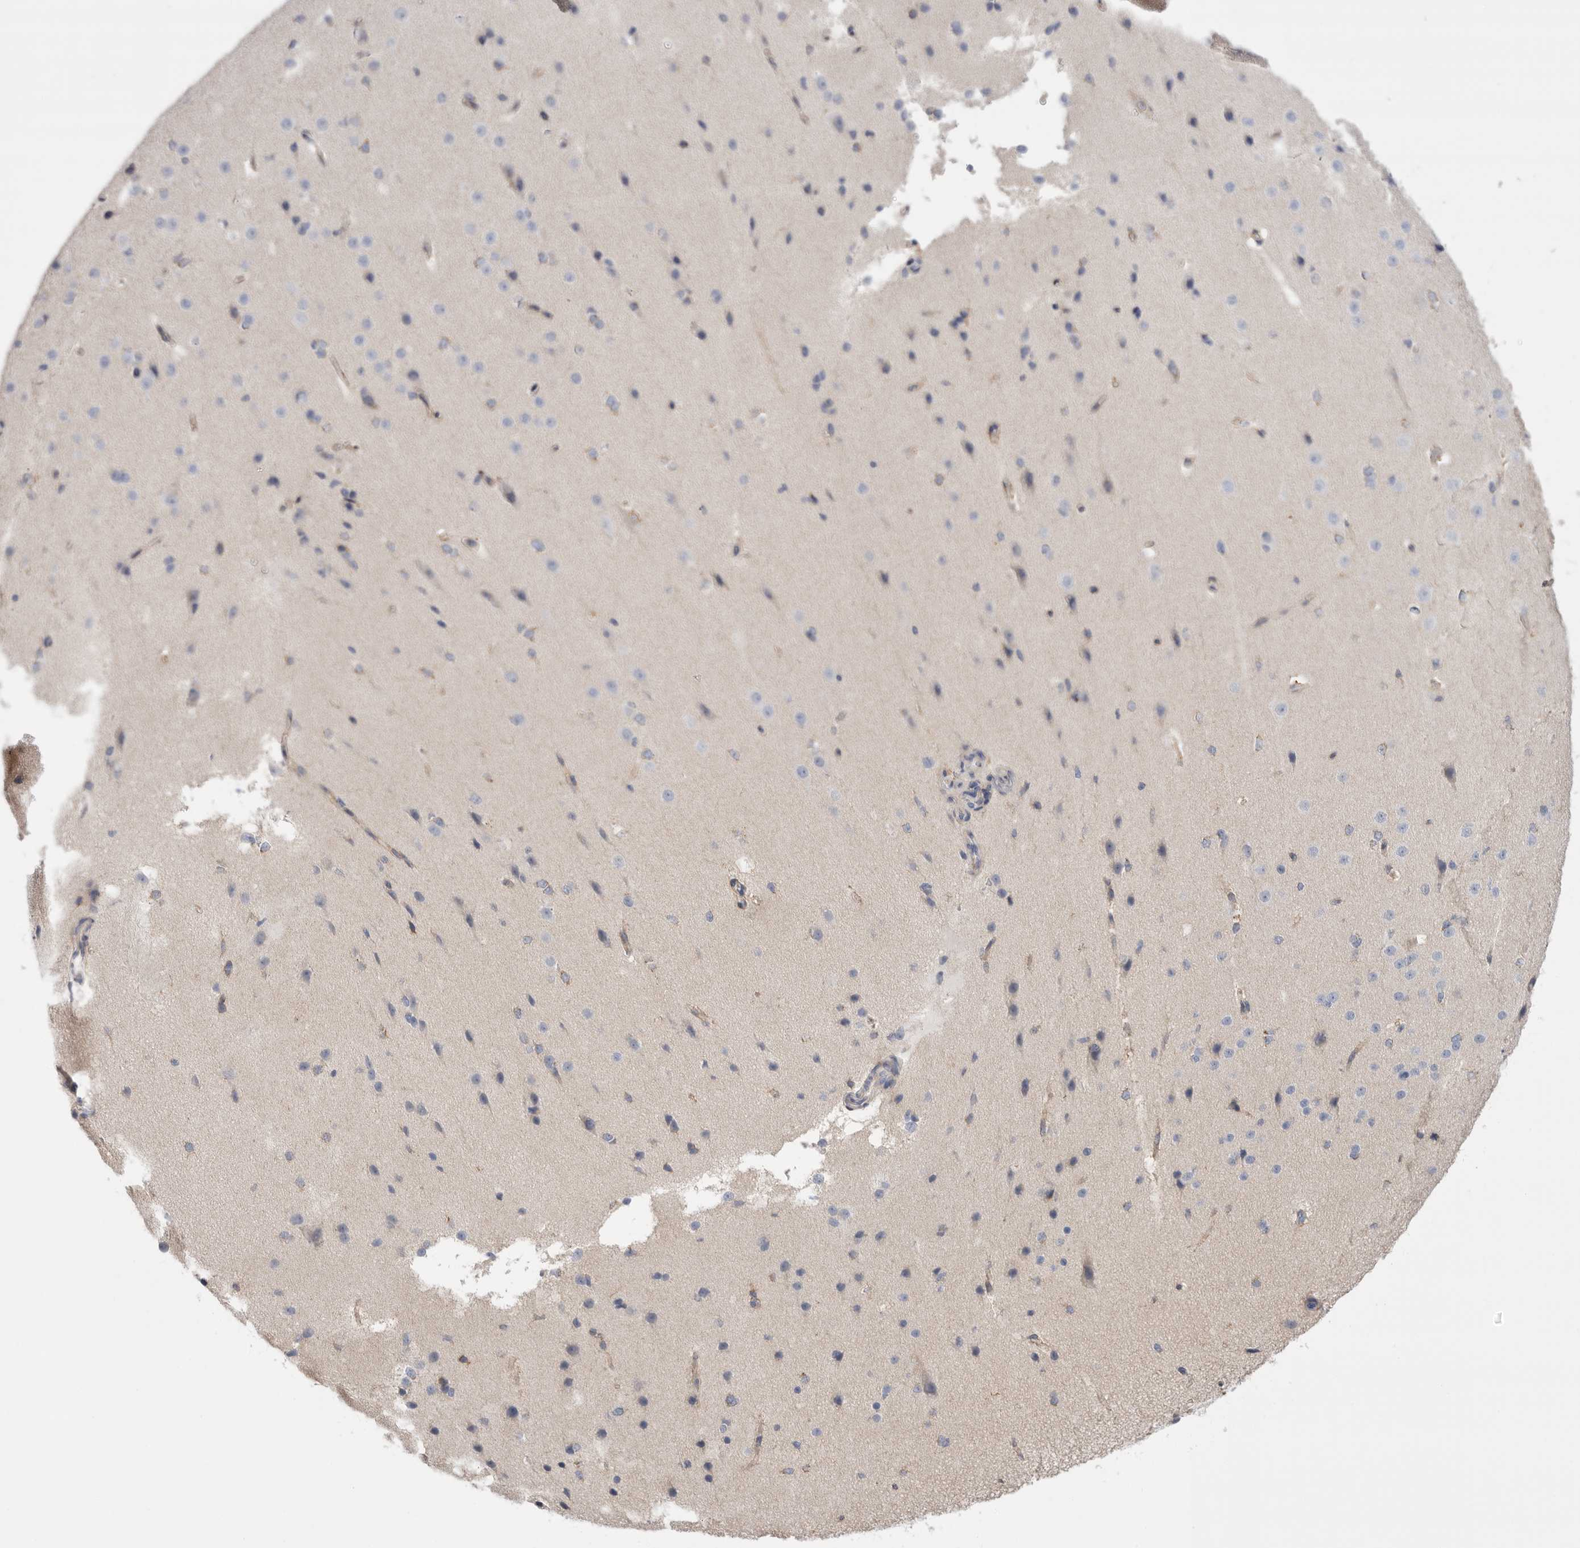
{"staining": {"intensity": "weak", "quantity": ">75%", "location": "cytoplasmic/membranous"}, "tissue": "cerebral cortex", "cell_type": "Endothelial cells", "image_type": "normal", "snomed": [{"axis": "morphology", "description": "Normal tissue, NOS"}, {"axis": "morphology", "description": "Developmental malformation"}, {"axis": "topography", "description": "Cerebral cortex"}], "caption": "A high-resolution histopathology image shows immunohistochemistry staining of benign cerebral cortex, which shows weak cytoplasmic/membranous expression in about >75% of endothelial cells.", "gene": "CCDC126", "patient": {"sex": "female", "age": 30}}